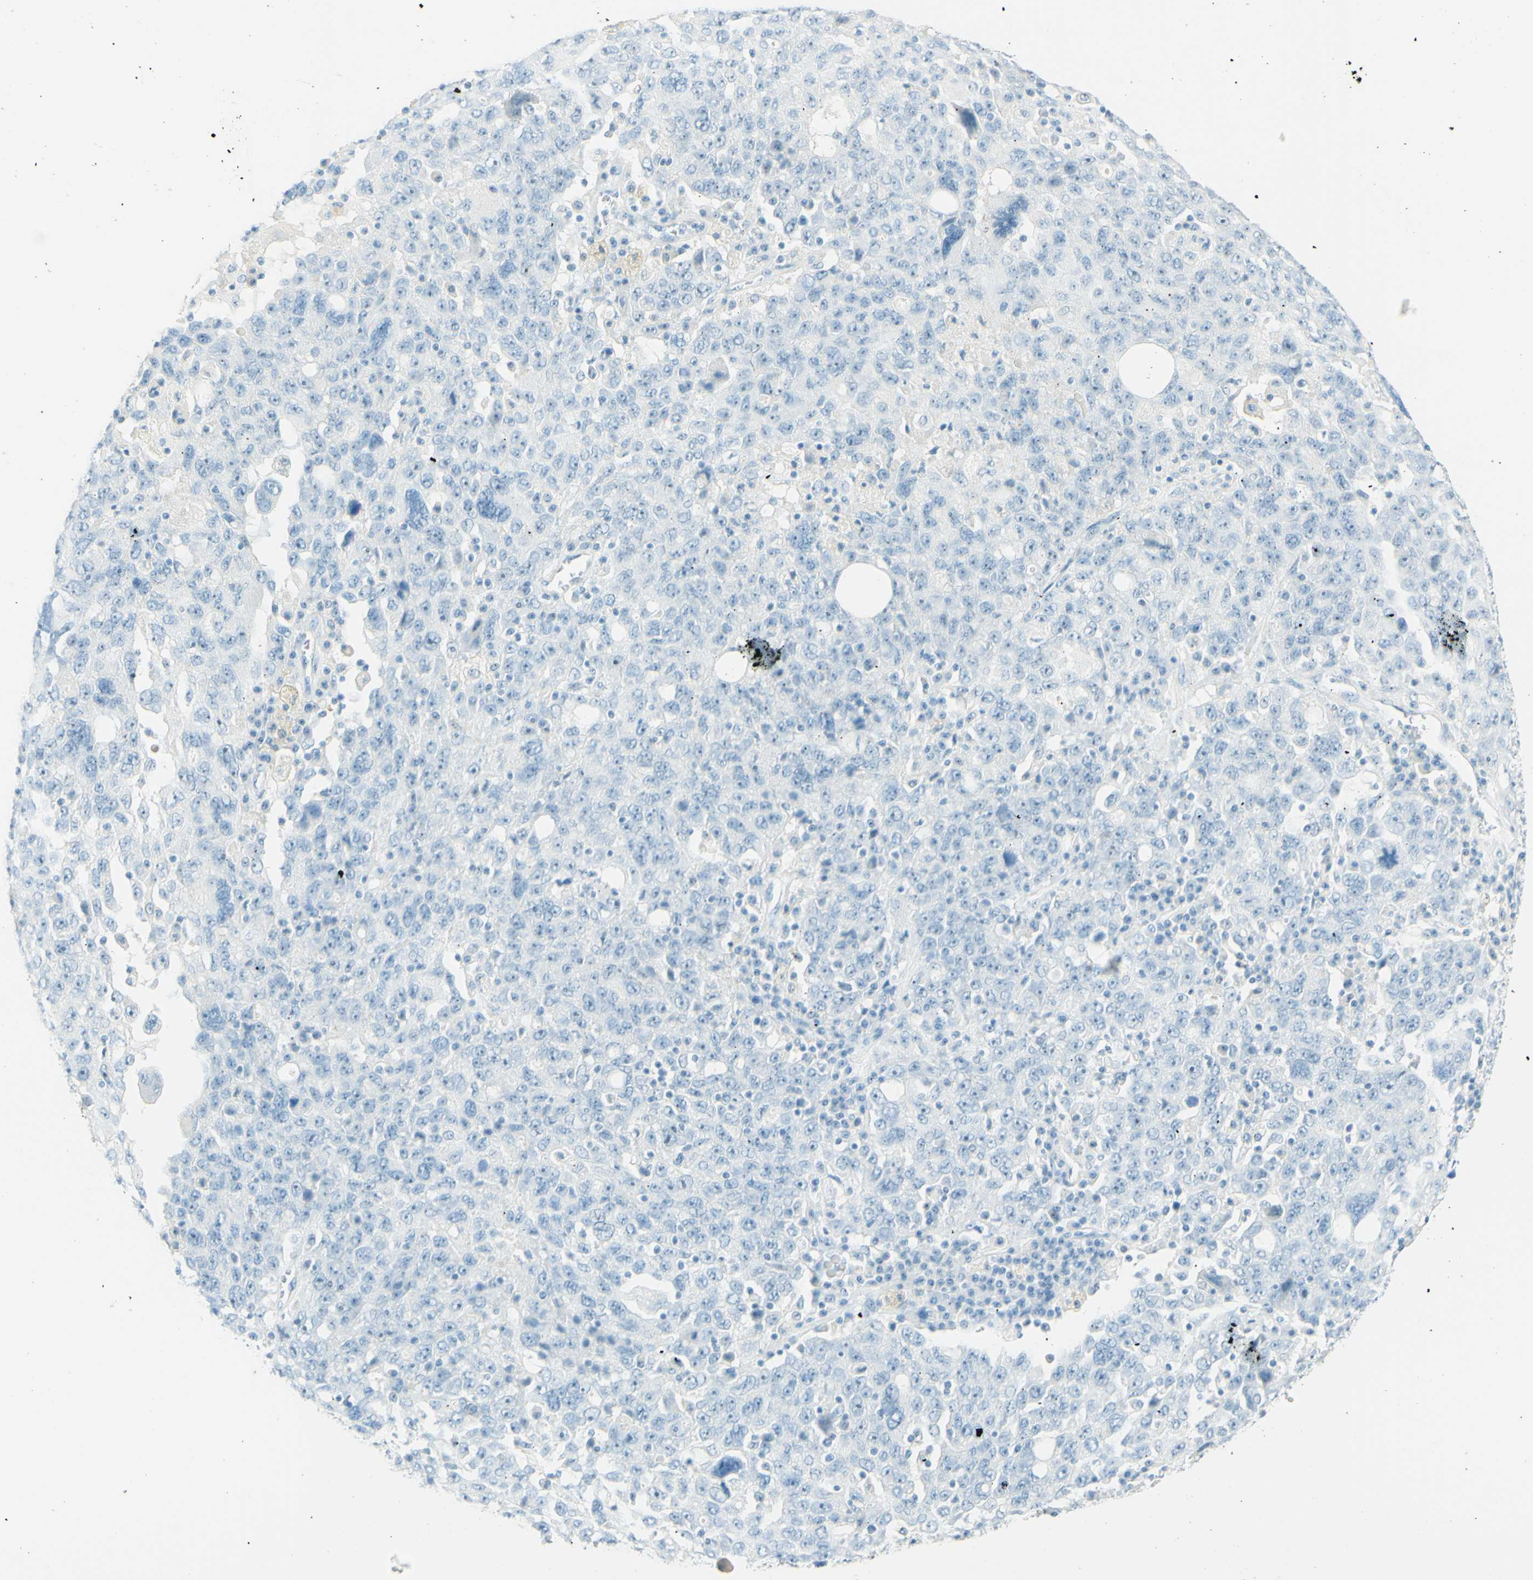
{"staining": {"intensity": "negative", "quantity": "none", "location": "none"}, "tissue": "ovarian cancer", "cell_type": "Tumor cells", "image_type": "cancer", "snomed": [{"axis": "morphology", "description": "Carcinoma, endometroid"}, {"axis": "topography", "description": "Ovary"}], "caption": "Human ovarian endometroid carcinoma stained for a protein using IHC displays no staining in tumor cells.", "gene": "FMR1NB", "patient": {"sex": "female", "age": 62}}